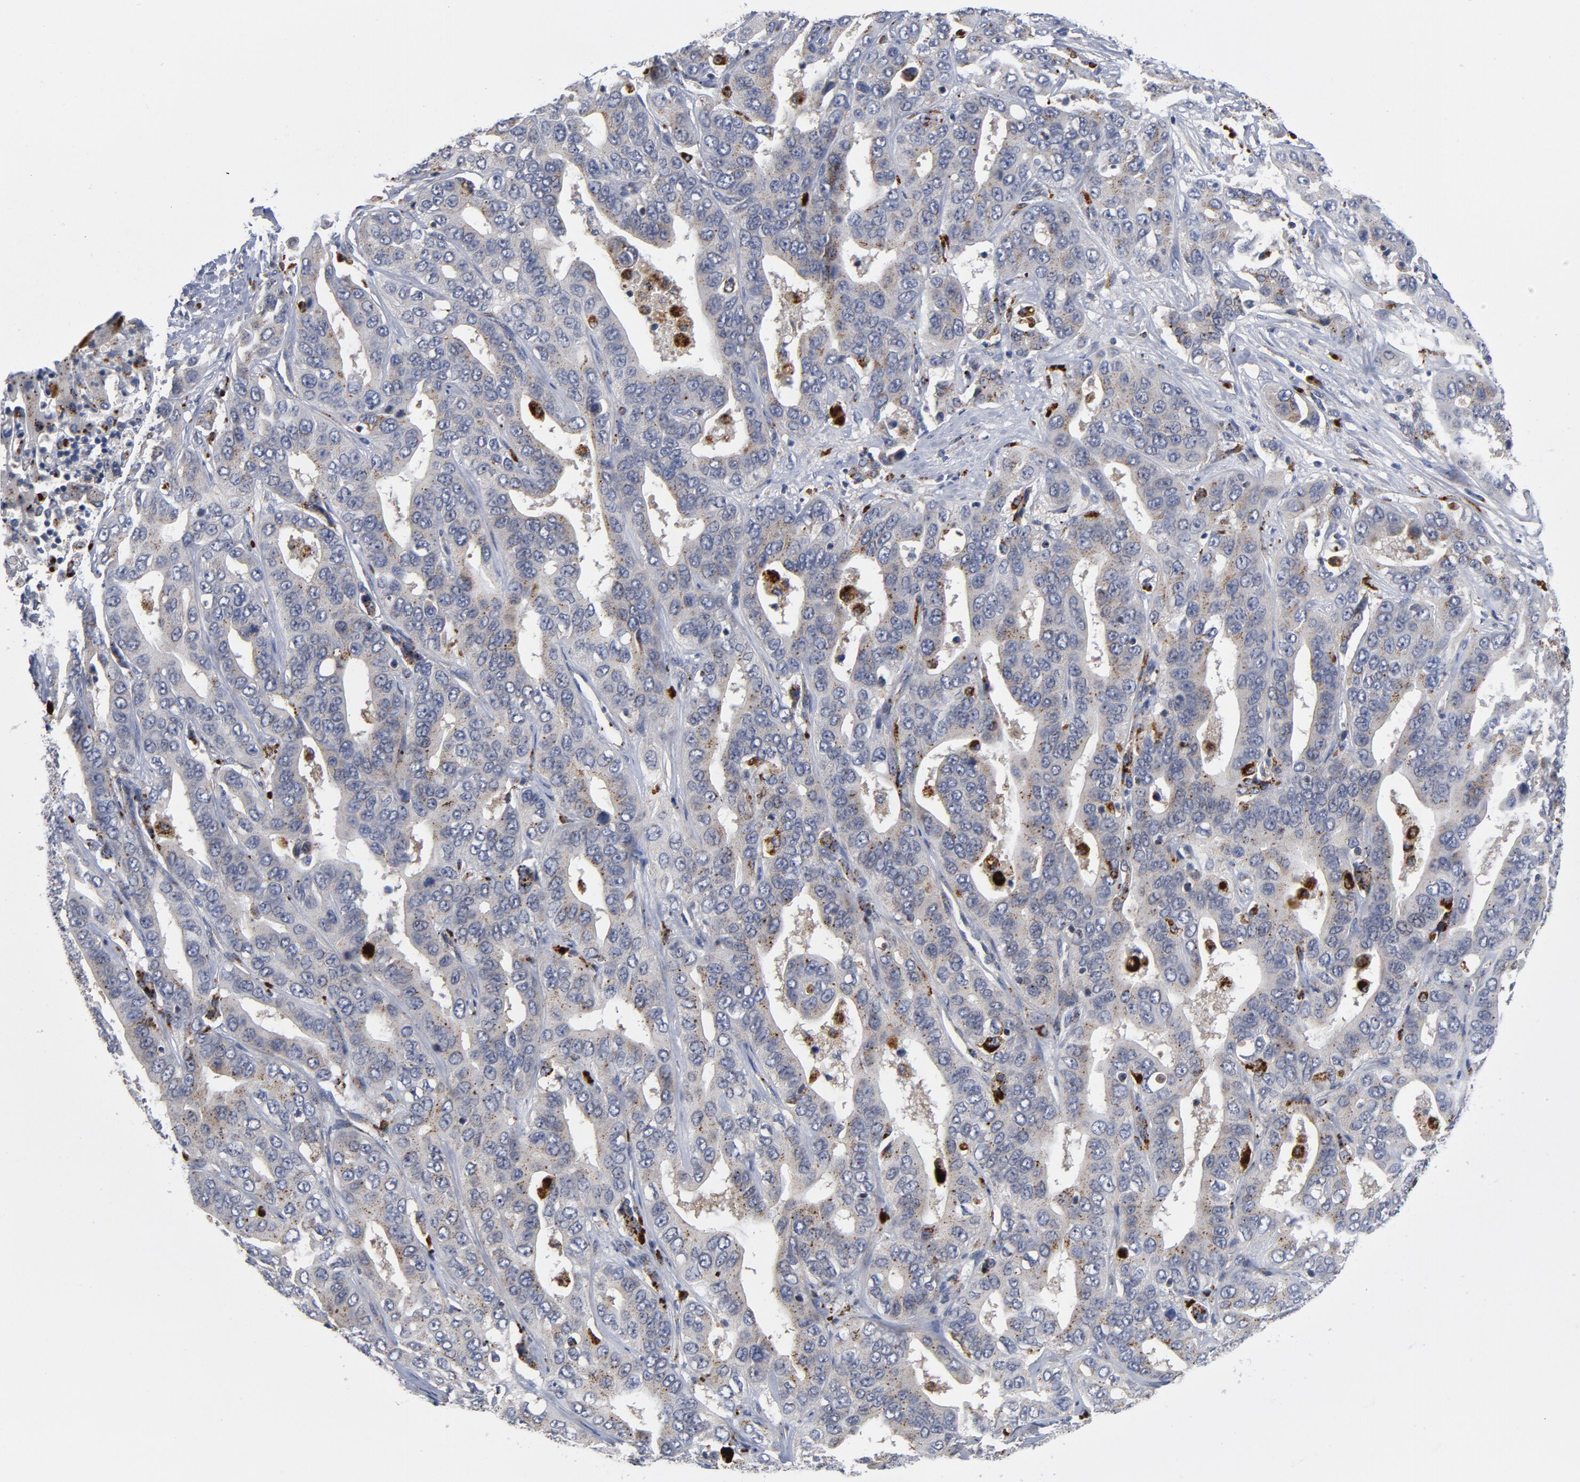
{"staining": {"intensity": "weak", "quantity": "<25%", "location": "cytoplasmic/membranous"}, "tissue": "liver cancer", "cell_type": "Tumor cells", "image_type": "cancer", "snomed": [{"axis": "morphology", "description": "Cholangiocarcinoma"}, {"axis": "topography", "description": "Liver"}], "caption": "An image of cholangiocarcinoma (liver) stained for a protein displays no brown staining in tumor cells.", "gene": "AKT2", "patient": {"sex": "female", "age": 52}}